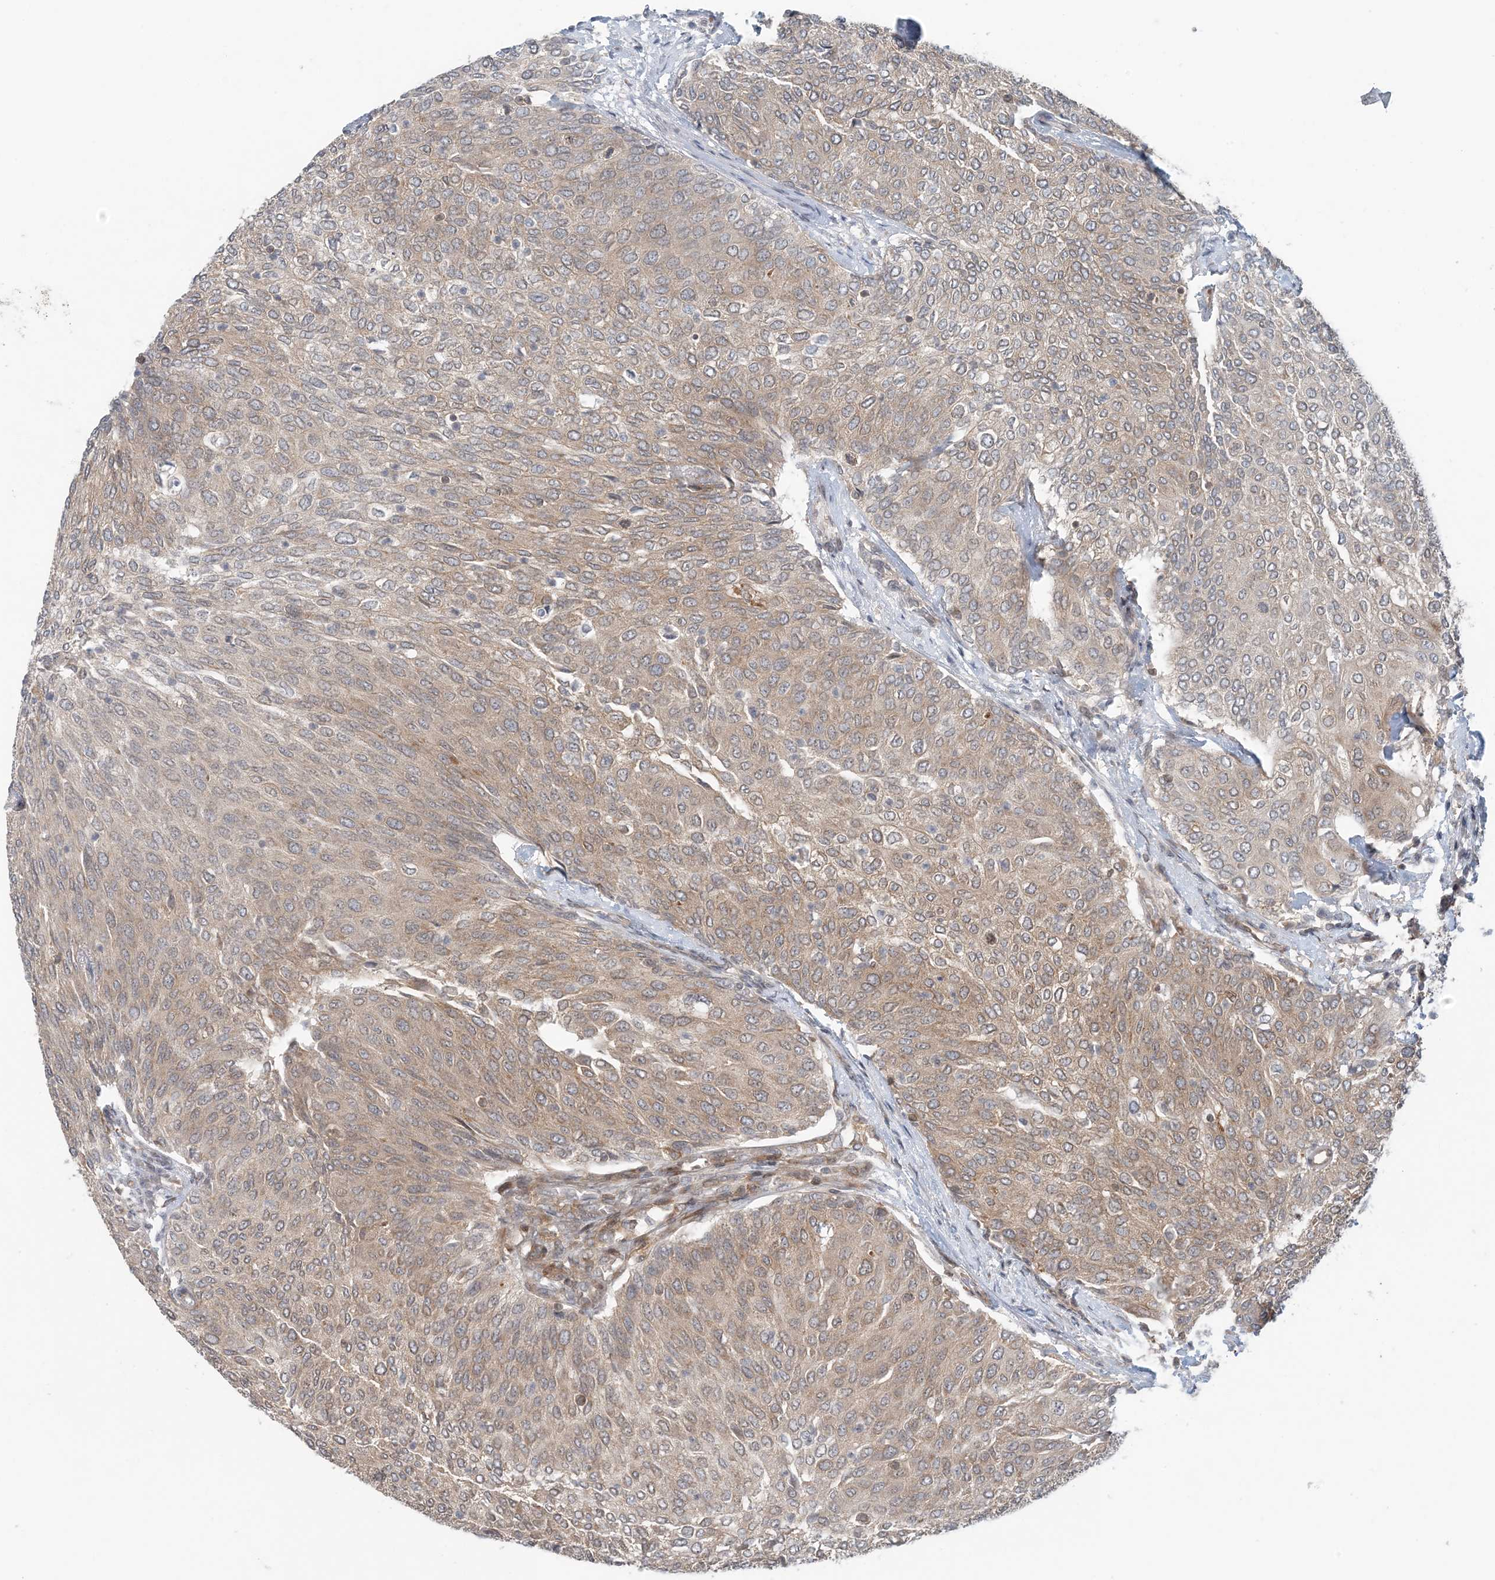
{"staining": {"intensity": "moderate", "quantity": ">75%", "location": "cytoplasmic/membranous"}, "tissue": "urothelial cancer", "cell_type": "Tumor cells", "image_type": "cancer", "snomed": [{"axis": "morphology", "description": "Urothelial carcinoma, Low grade"}, {"axis": "topography", "description": "Urinary bladder"}], "caption": "Immunohistochemistry photomicrograph of human urothelial carcinoma (low-grade) stained for a protein (brown), which displays medium levels of moderate cytoplasmic/membranous expression in approximately >75% of tumor cells.", "gene": "ATP13A2", "patient": {"sex": "female", "age": 79}}